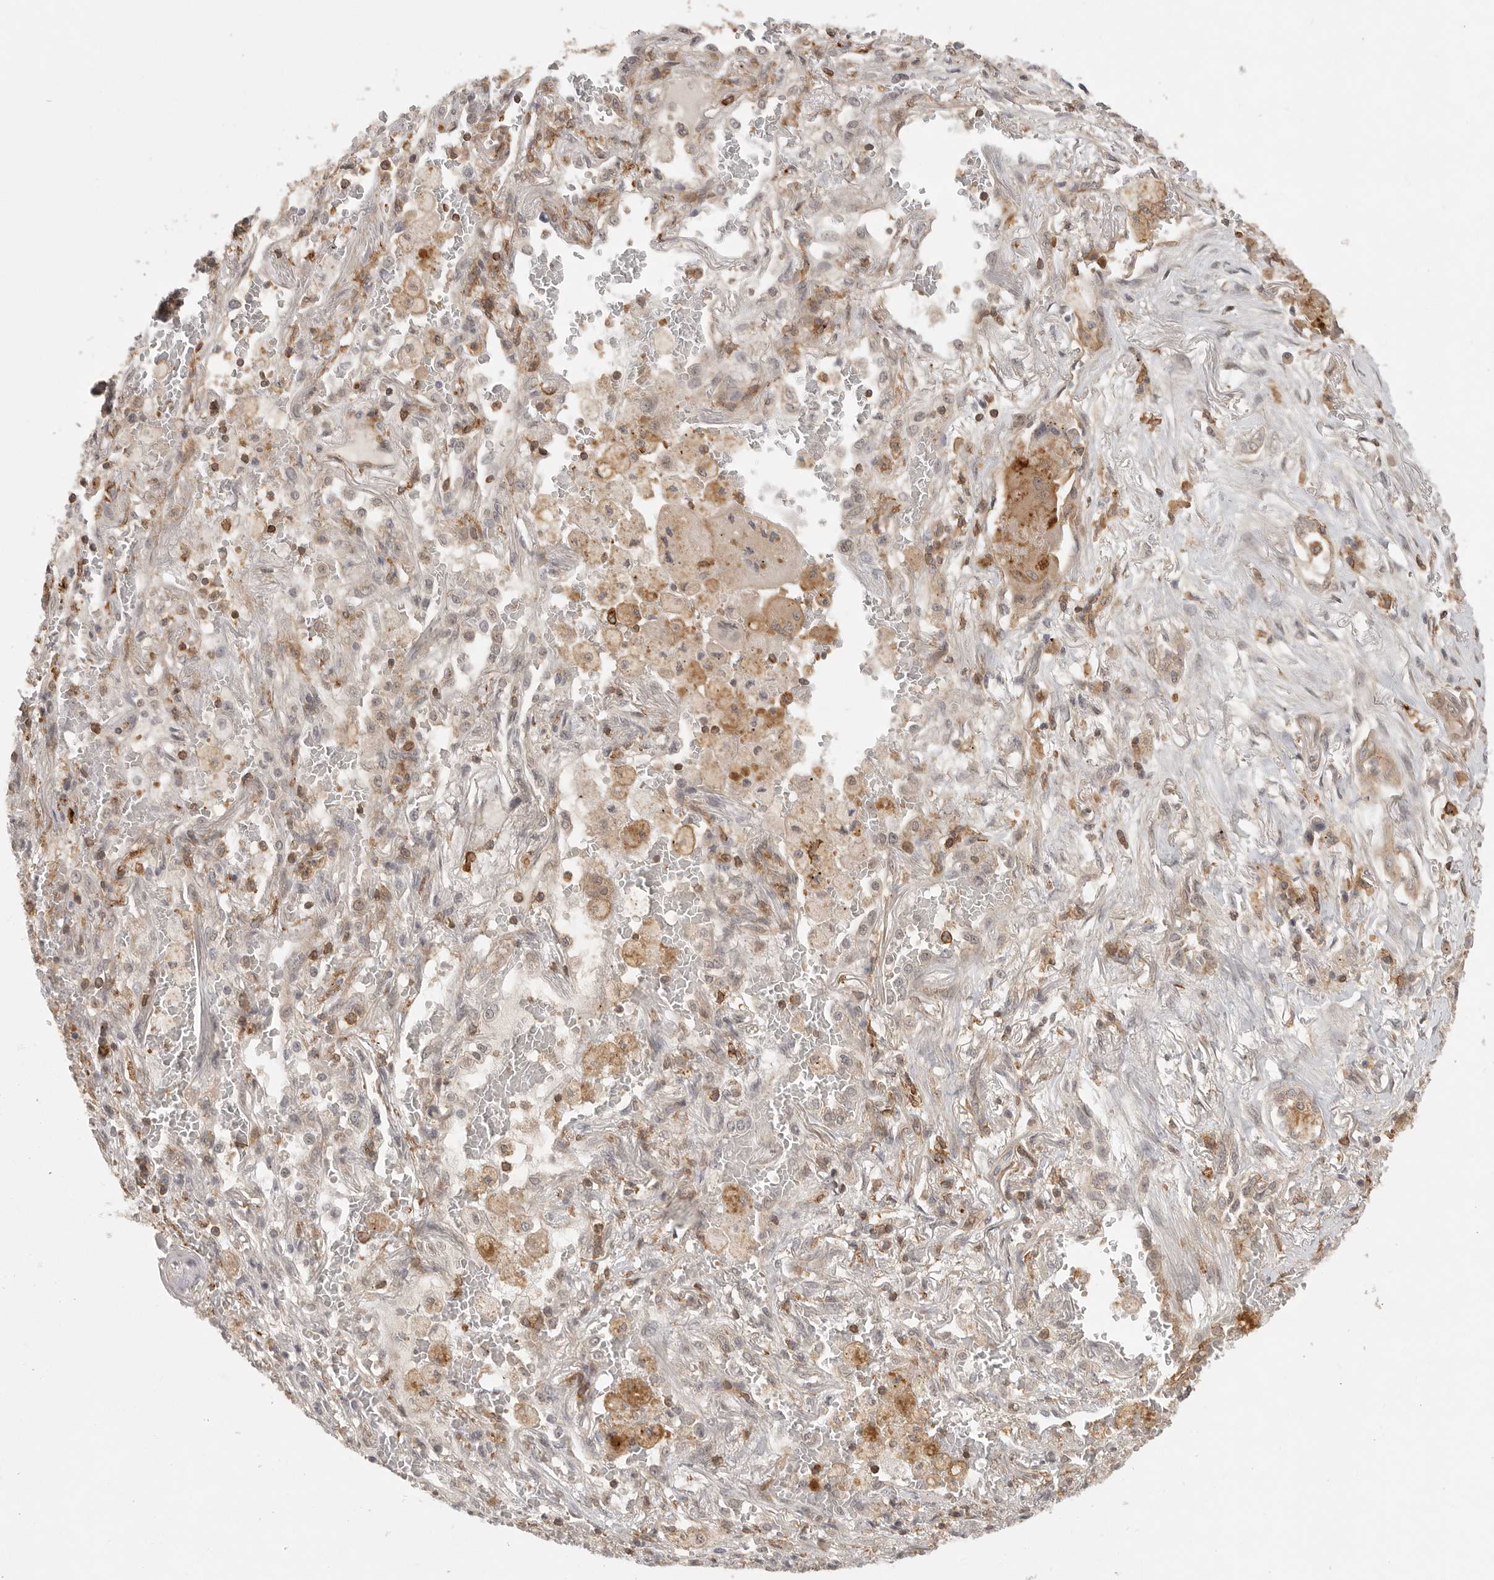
{"staining": {"intensity": "weak", "quantity": "25%-75%", "location": "cytoplasmic/membranous"}, "tissue": "lung cancer", "cell_type": "Tumor cells", "image_type": "cancer", "snomed": [{"axis": "morphology", "description": "Squamous cell carcinoma, NOS"}, {"axis": "topography", "description": "Lung"}], "caption": "IHC photomicrograph of squamous cell carcinoma (lung) stained for a protein (brown), which reveals low levels of weak cytoplasmic/membranous positivity in about 25%-75% of tumor cells.", "gene": "DBNL", "patient": {"sex": "male", "age": 61}}